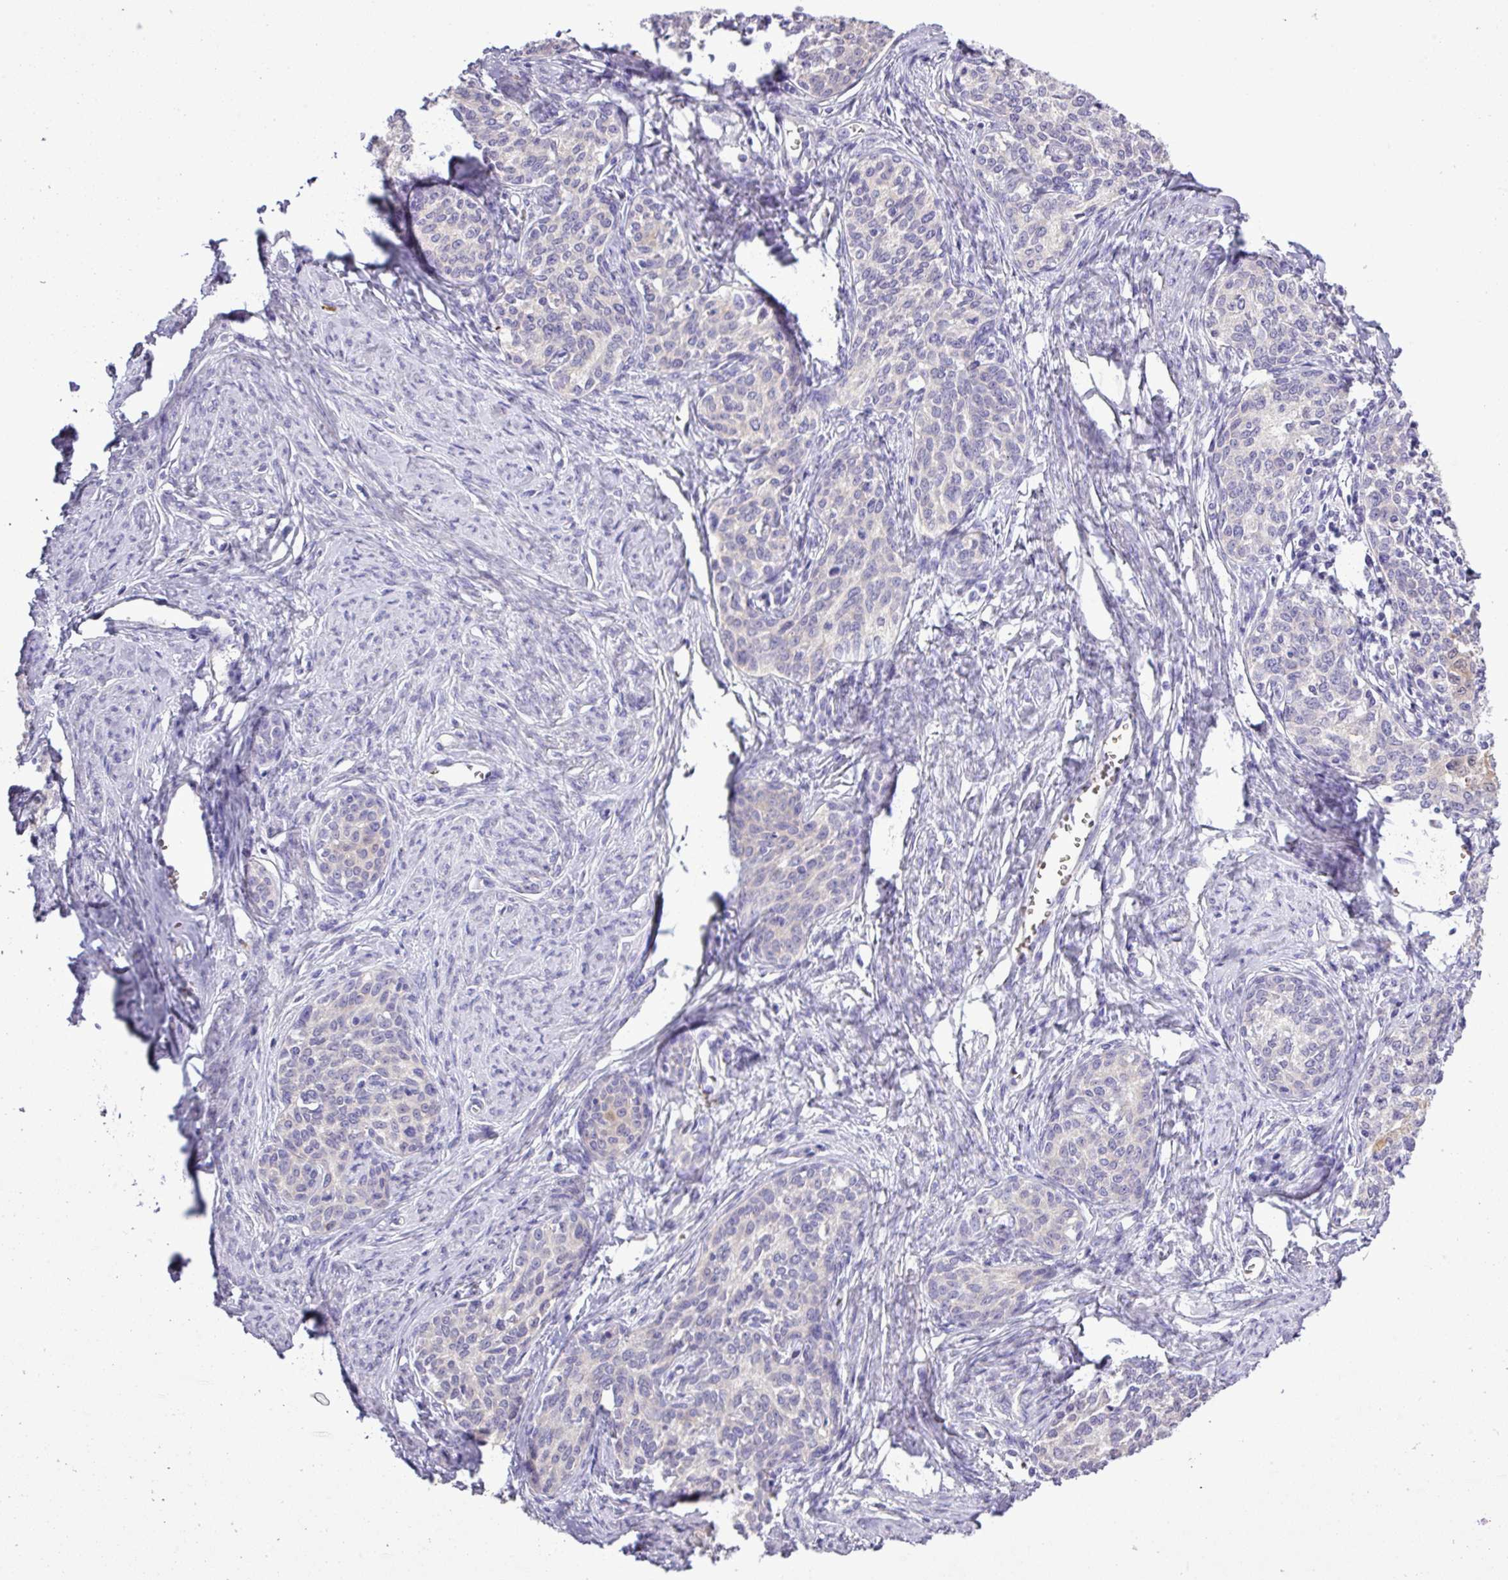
{"staining": {"intensity": "negative", "quantity": "none", "location": "none"}, "tissue": "cervical cancer", "cell_type": "Tumor cells", "image_type": "cancer", "snomed": [{"axis": "morphology", "description": "Squamous cell carcinoma, NOS"}, {"axis": "morphology", "description": "Adenocarcinoma, NOS"}, {"axis": "topography", "description": "Cervix"}], "caption": "The image displays no significant expression in tumor cells of cervical cancer.", "gene": "MGAT4B", "patient": {"sex": "female", "age": 52}}